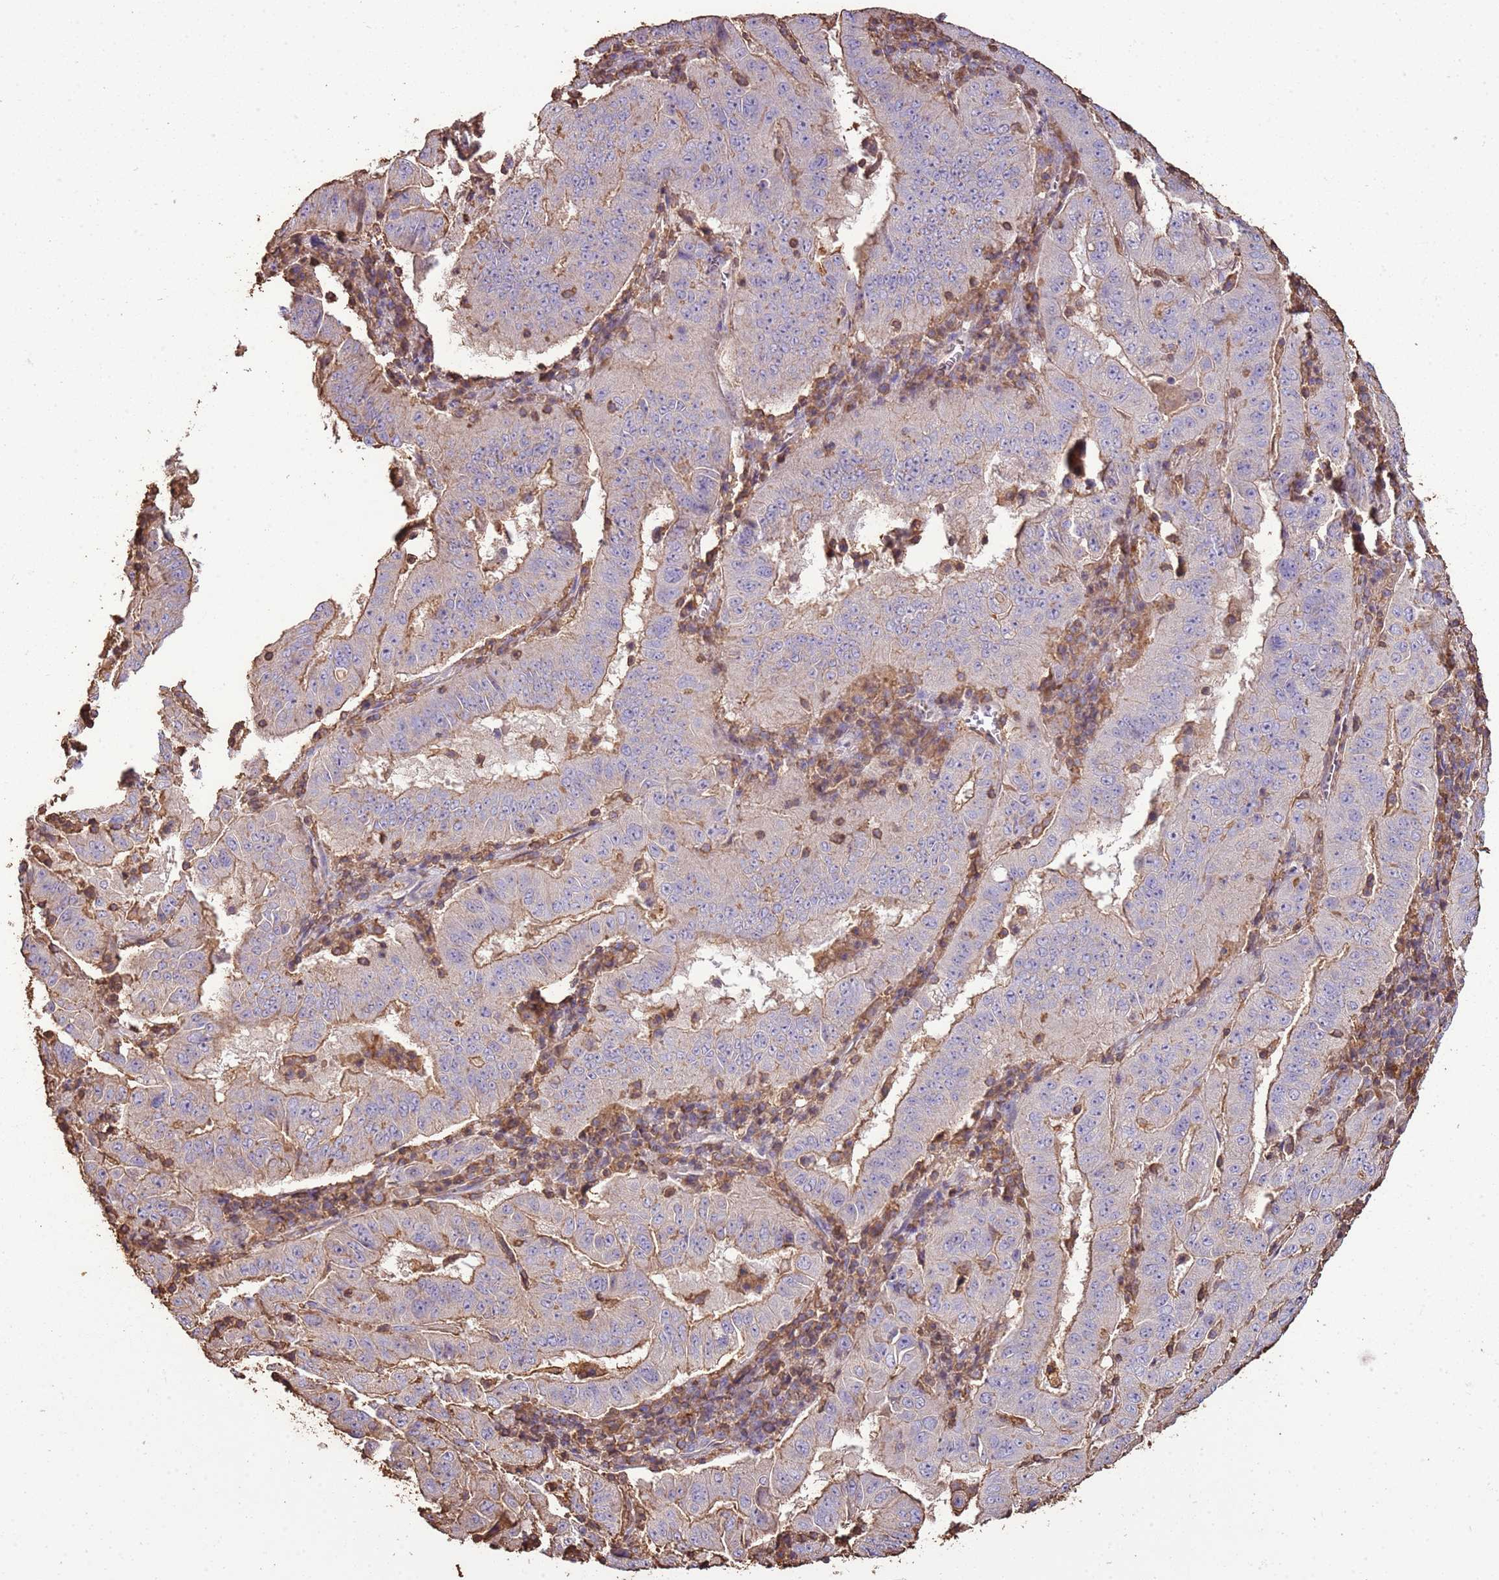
{"staining": {"intensity": "moderate", "quantity": "<25%", "location": "cytoplasmic/membranous"}, "tissue": "pancreatic cancer", "cell_type": "Tumor cells", "image_type": "cancer", "snomed": [{"axis": "morphology", "description": "Adenocarcinoma, NOS"}, {"axis": "topography", "description": "Pancreas"}], "caption": "Tumor cells reveal low levels of moderate cytoplasmic/membranous staining in approximately <25% of cells in human adenocarcinoma (pancreatic). The staining is performed using DAB (3,3'-diaminobenzidine) brown chromogen to label protein expression. The nuclei are counter-stained blue using hematoxylin.", "gene": "ARL10", "patient": {"sex": "male", "age": 63}}